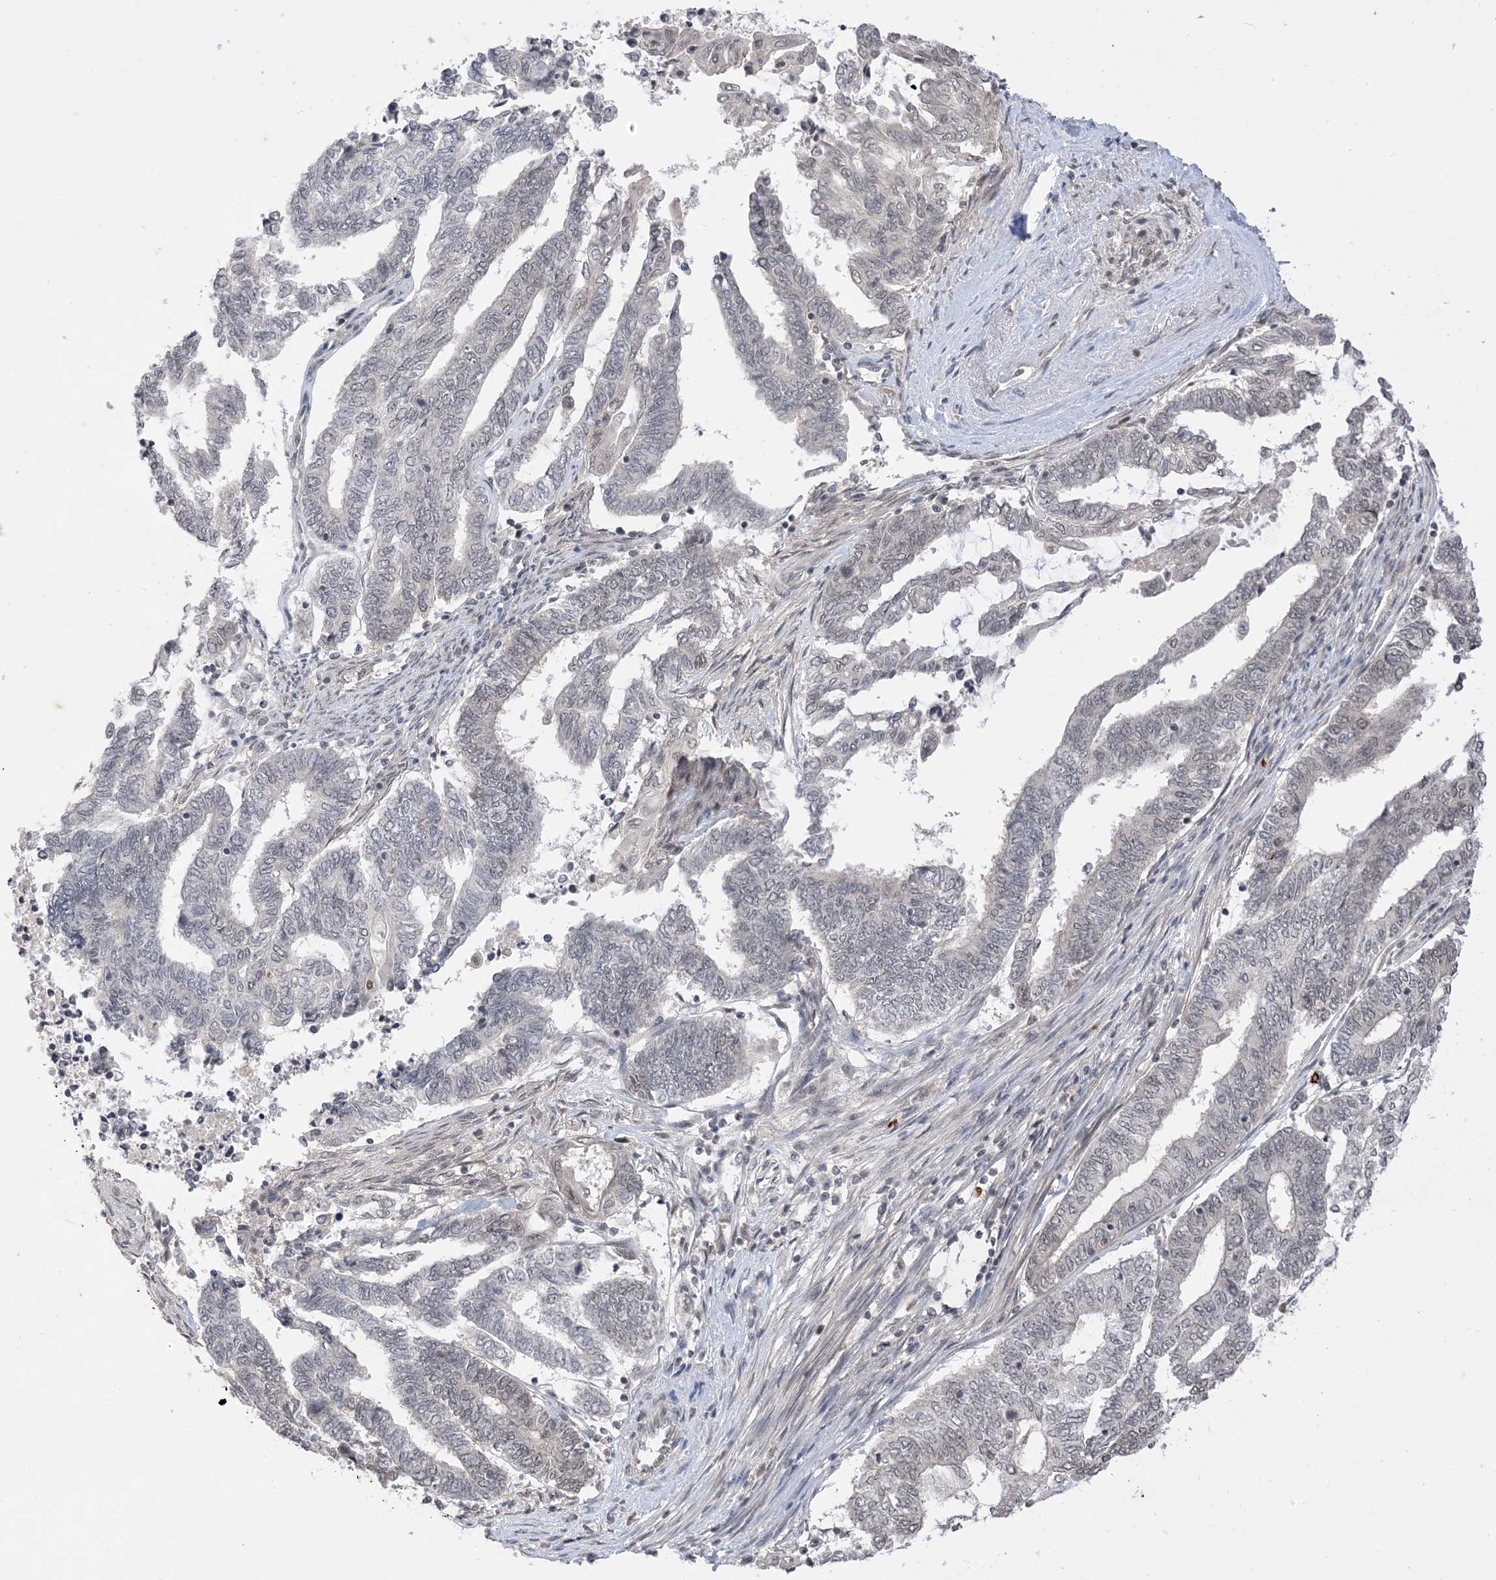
{"staining": {"intensity": "negative", "quantity": "none", "location": "none"}, "tissue": "endometrial cancer", "cell_type": "Tumor cells", "image_type": "cancer", "snomed": [{"axis": "morphology", "description": "Adenocarcinoma, NOS"}, {"axis": "topography", "description": "Uterus"}, {"axis": "topography", "description": "Endometrium"}], "caption": "Immunohistochemical staining of endometrial cancer displays no significant expression in tumor cells.", "gene": "RANBP9", "patient": {"sex": "female", "age": 70}}